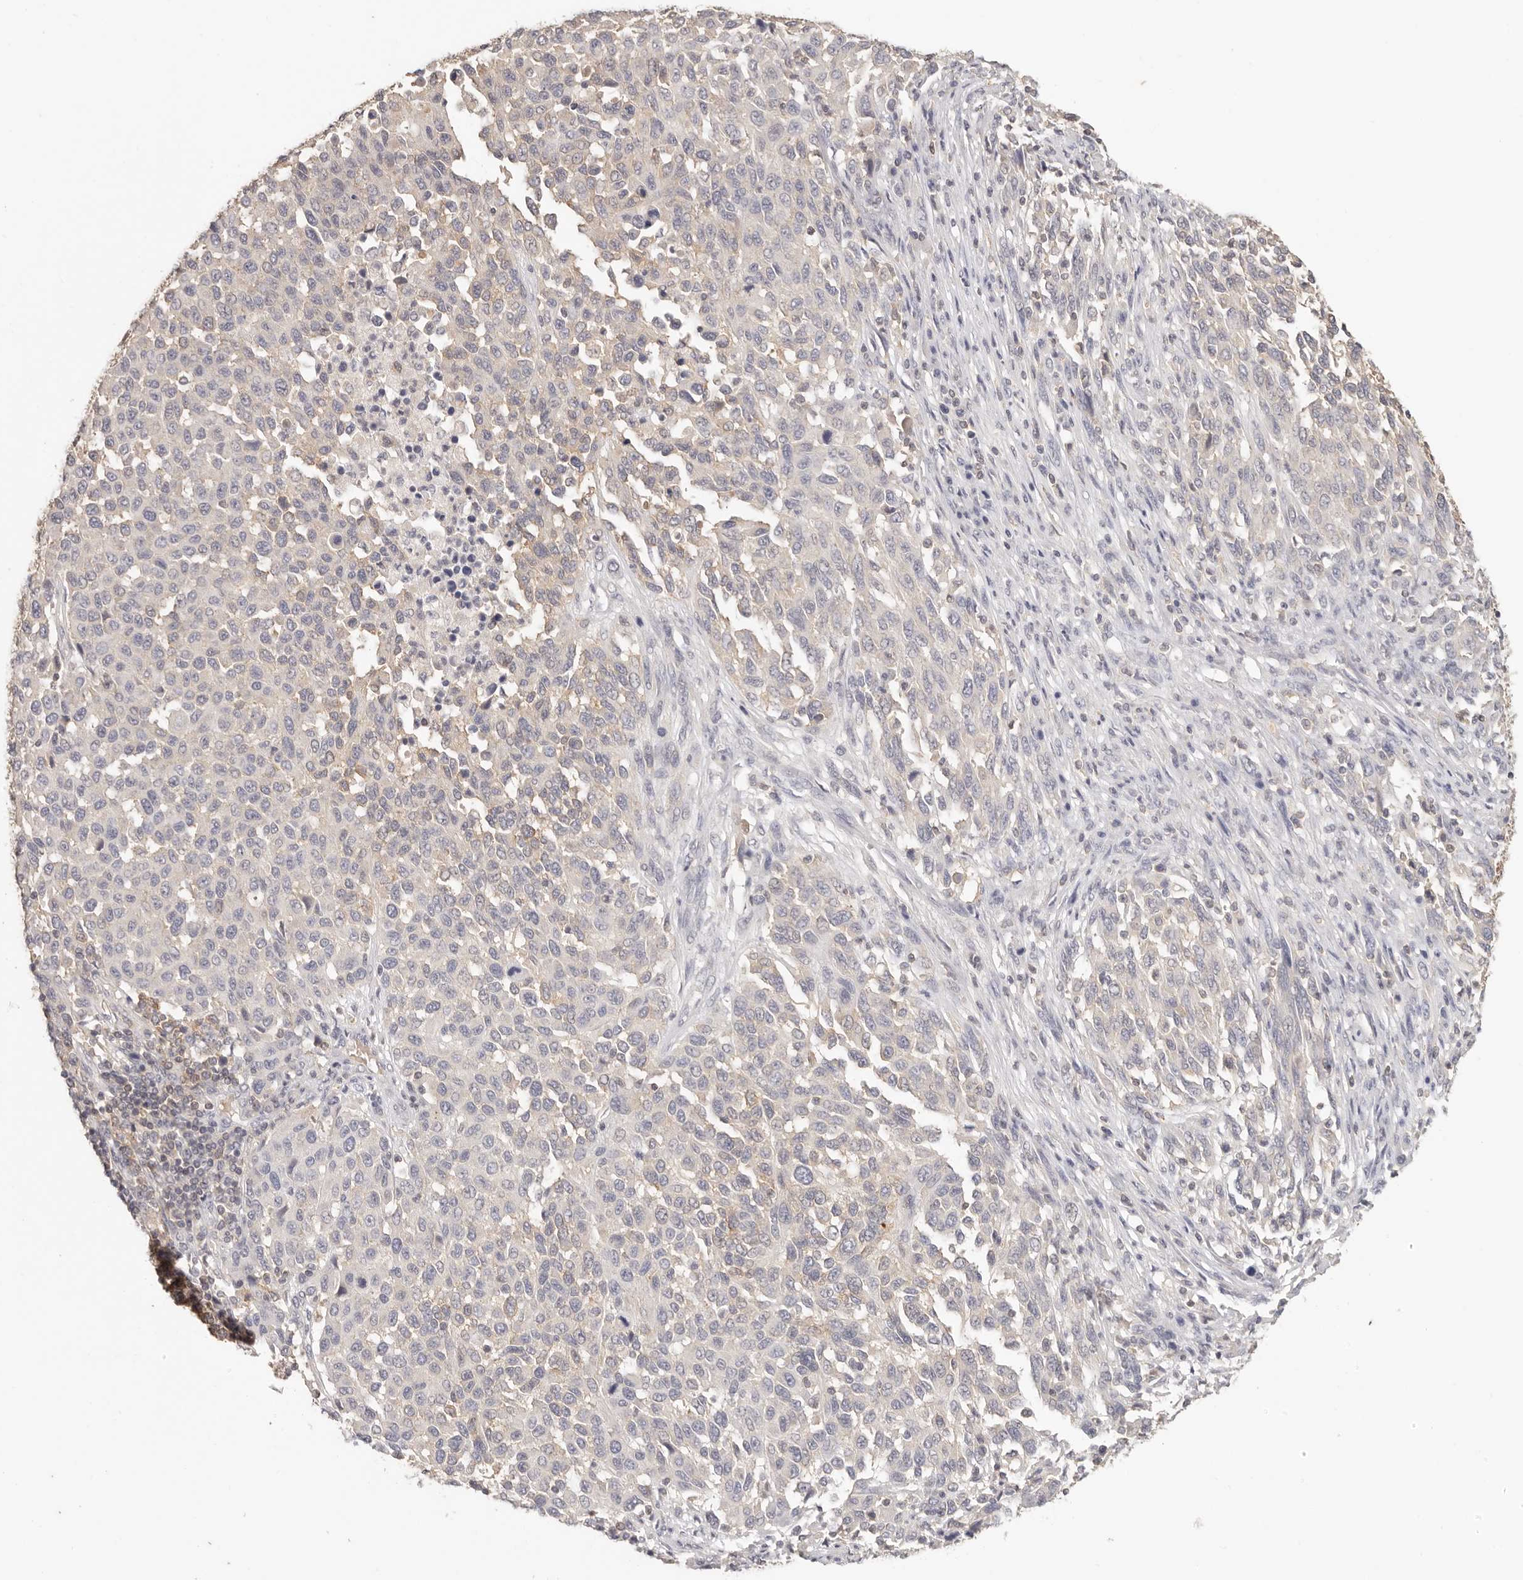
{"staining": {"intensity": "negative", "quantity": "none", "location": "none"}, "tissue": "melanoma", "cell_type": "Tumor cells", "image_type": "cancer", "snomed": [{"axis": "morphology", "description": "Malignant melanoma, Metastatic site"}, {"axis": "topography", "description": "Lymph node"}], "caption": "Immunohistochemistry (IHC) histopathology image of human melanoma stained for a protein (brown), which exhibits no staining in tumor cells.", "gene": "CSK", "patient": {"sex": "male", "age": 61}}